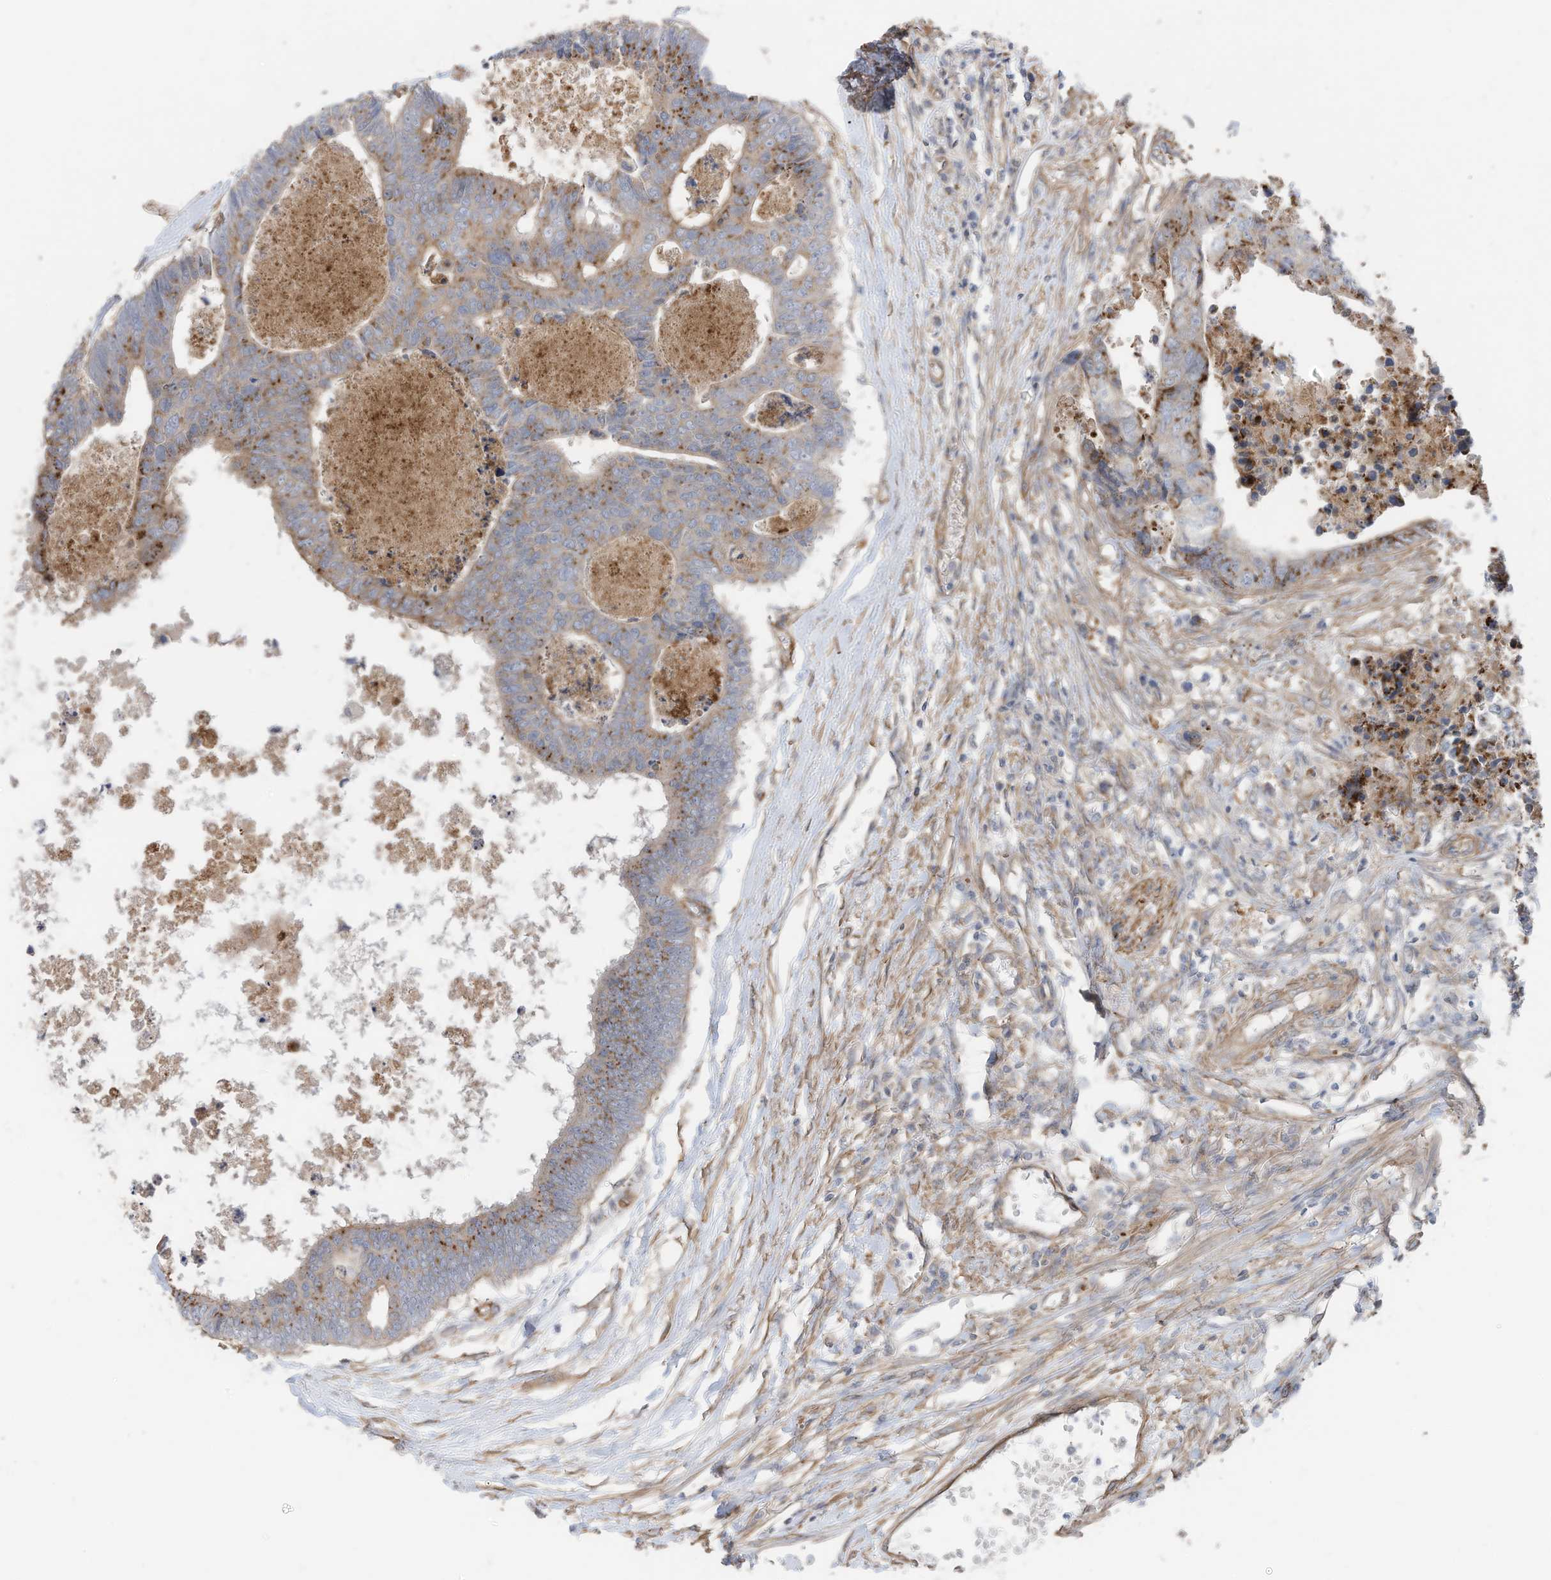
{"staining": {"intensity": "strong", "quantity": ">75%", "location": "cytoplasmic/membranous"}, "tissue": "colorectal cancer", "cell_type": "Tumor cells", "image_type": "cancer", "snomed": [{"axis": "morphology", "description": "Adenocarcinoma, NOS"}, {"axis": "topography", "description": "Rectum"}], "caption": "Immunohistochemistry (IHC) (DAB (3,3'-diaminobenzidine)) staining of human colorectal adenocarcinoma displays strong cytoplasmic/membranous protein staining in about >75% of tumor cells.", "gene": "SLC17A7", "patient": {"sex": "male", "age": 84}}